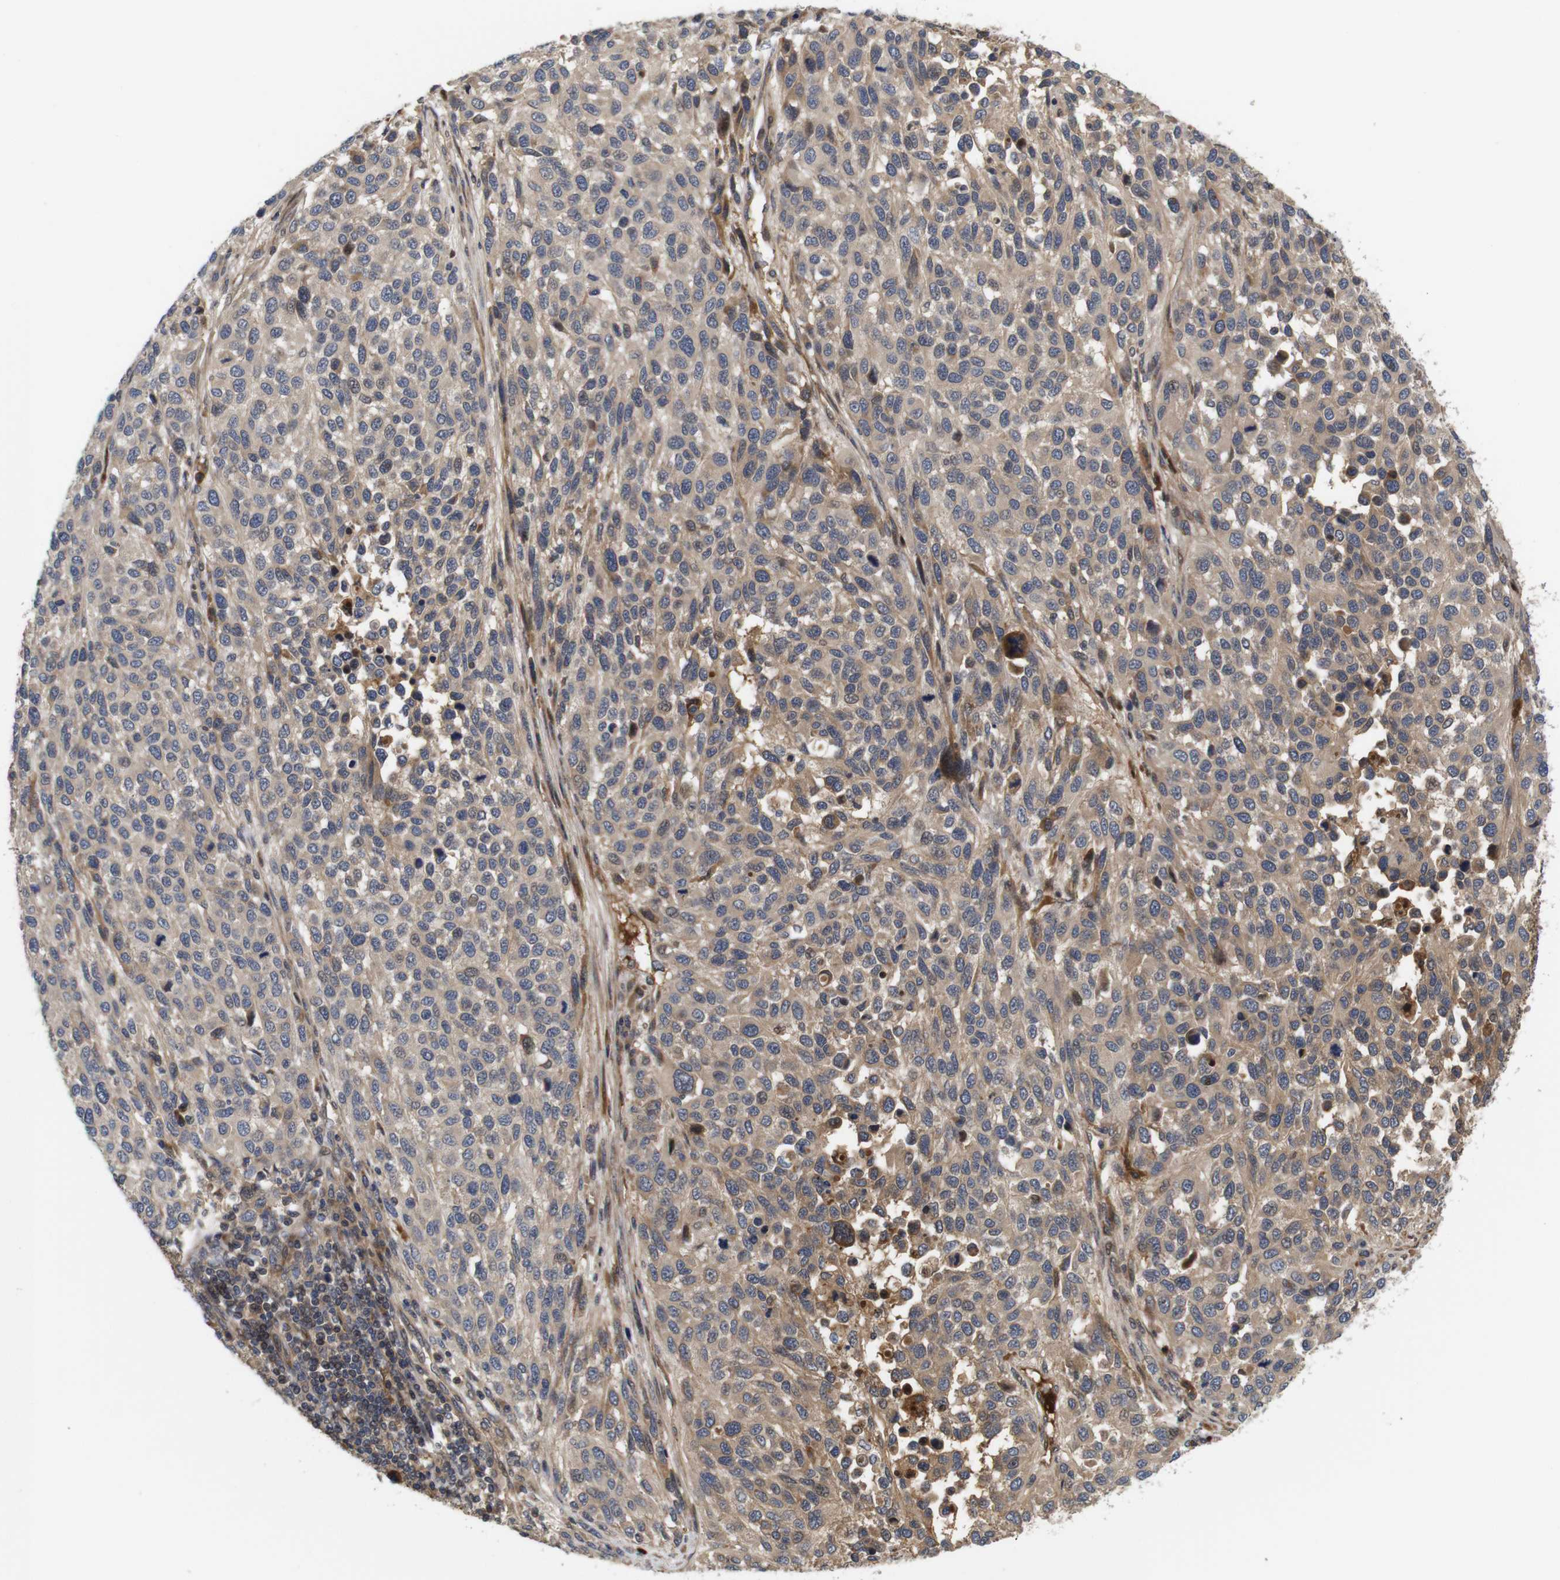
{"staining": {"intensity": "weak", "quantity": "25%-75%", "location": "cytoplasmic/membranous"}, "tissue": "melanoma", "cell_type": "Tumor cells", "image_type": "cancer", "snomed": [{"axis": "morphology", "description": "Malignant melanoma, Metastatic site"}, {"axis": "topography", "description": "Lymph node"}], "caption": "An immunohistochemistry (IHC) histopathology image of neoplastic tissue is shown. Protein staining in brown highlights weak cytoplasmic/membranous positivity in melanoma within tumor cells.", "gene": "SPRY3", "patient": {"sex": "male", "age": 61}}